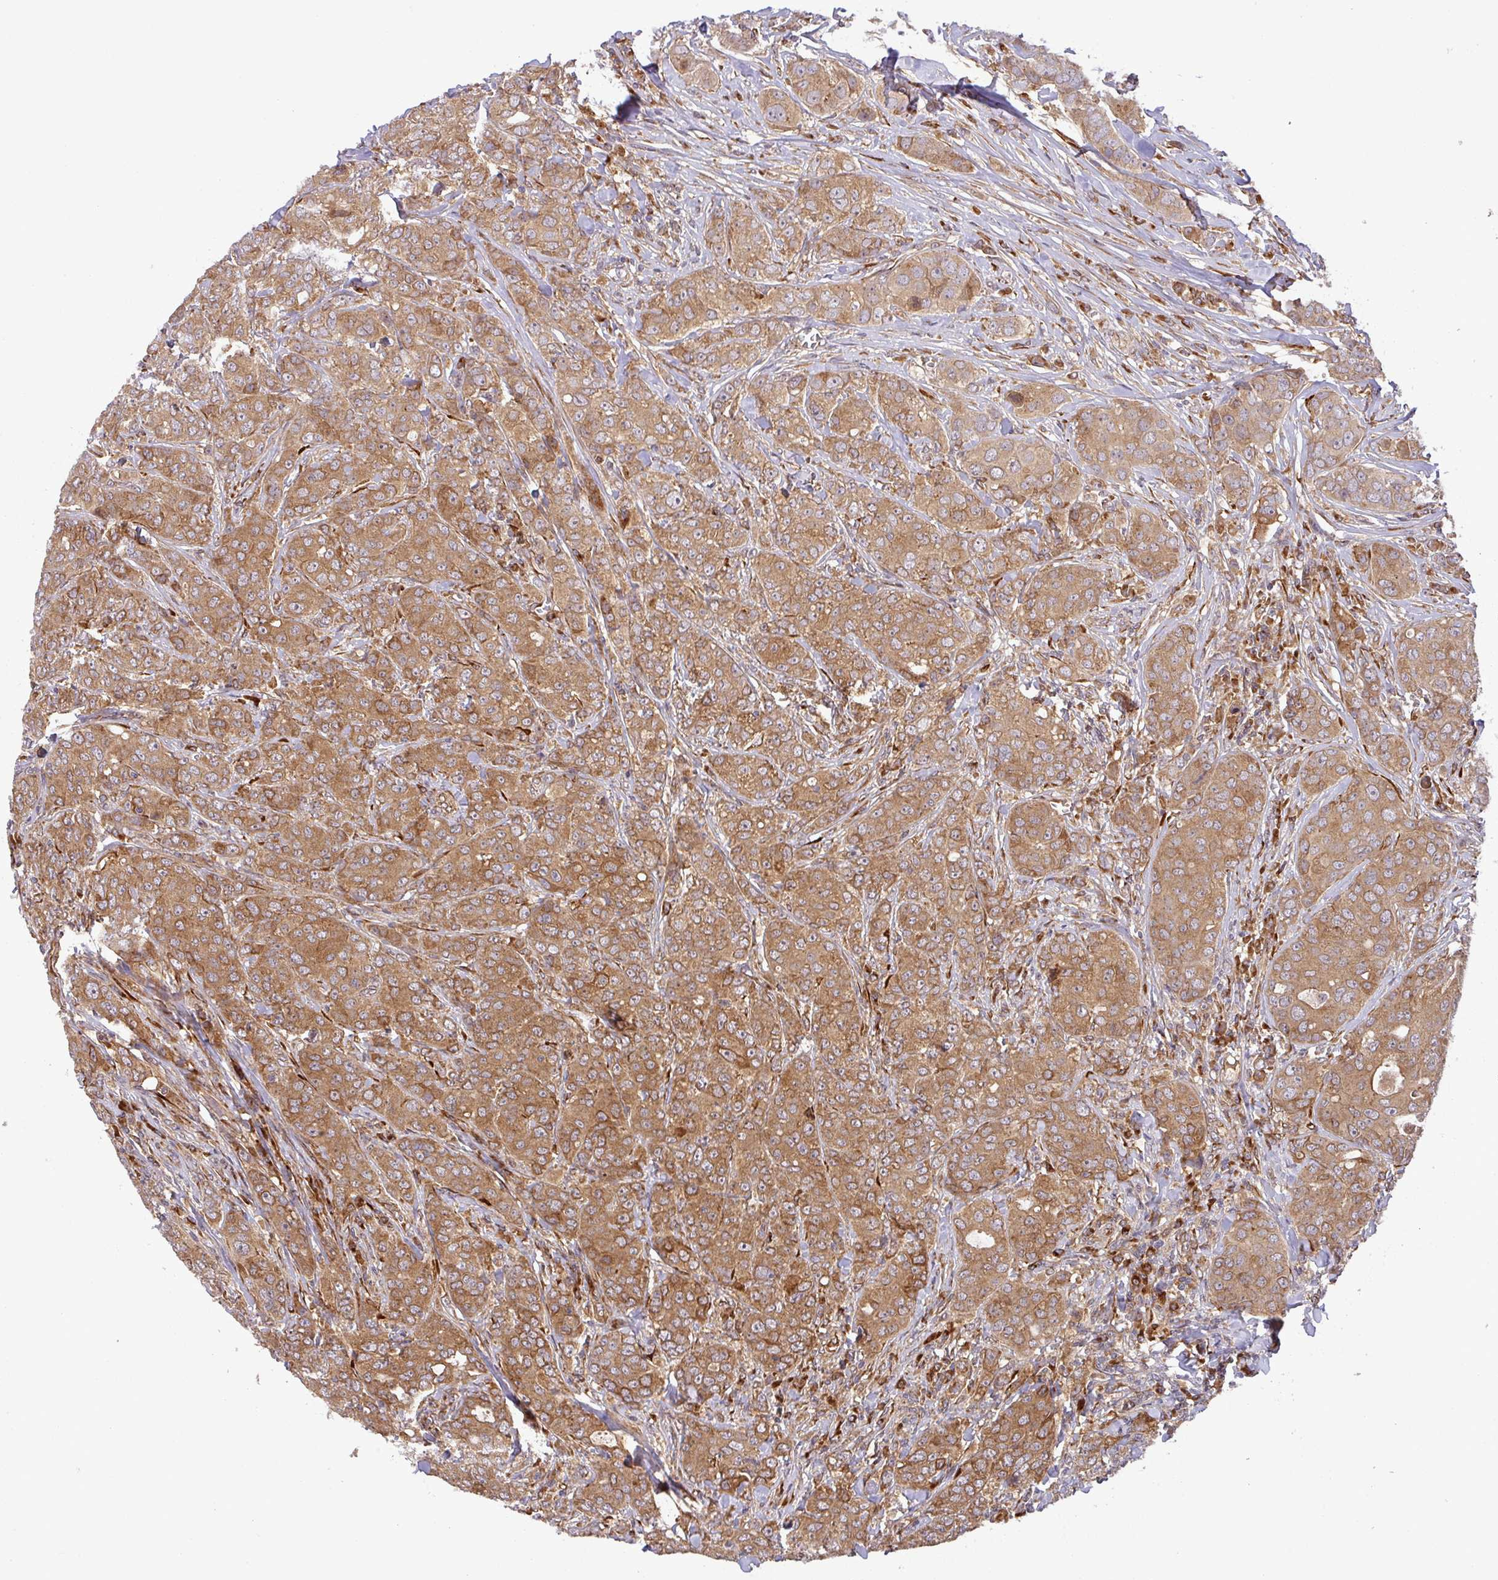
{"staining": {"intensity": "moderate", "quantity": ">75%", "location": "cytoplasmic/membranous"}, "tissue": "breast cancer", "cell_type": "Tumor cells", "image_type": "cancer", "snomed": [{"axis": "morphology", "description": "Duct carcinoma"}, {"axis": "topography", "description": "Breast"}], "caption": "The micrograph shows staining of breast invasive ductal carcinoma, revealing moderate cytoplasmic/membranous protein positivity (brown color) within tumor cells. The staining was performed using DAB, with brown indicating positive protein expression. Nuclei are stained blue with hematoxylin.", "gene": "ART1", "patient": {"sex": "female", "age": 43}}